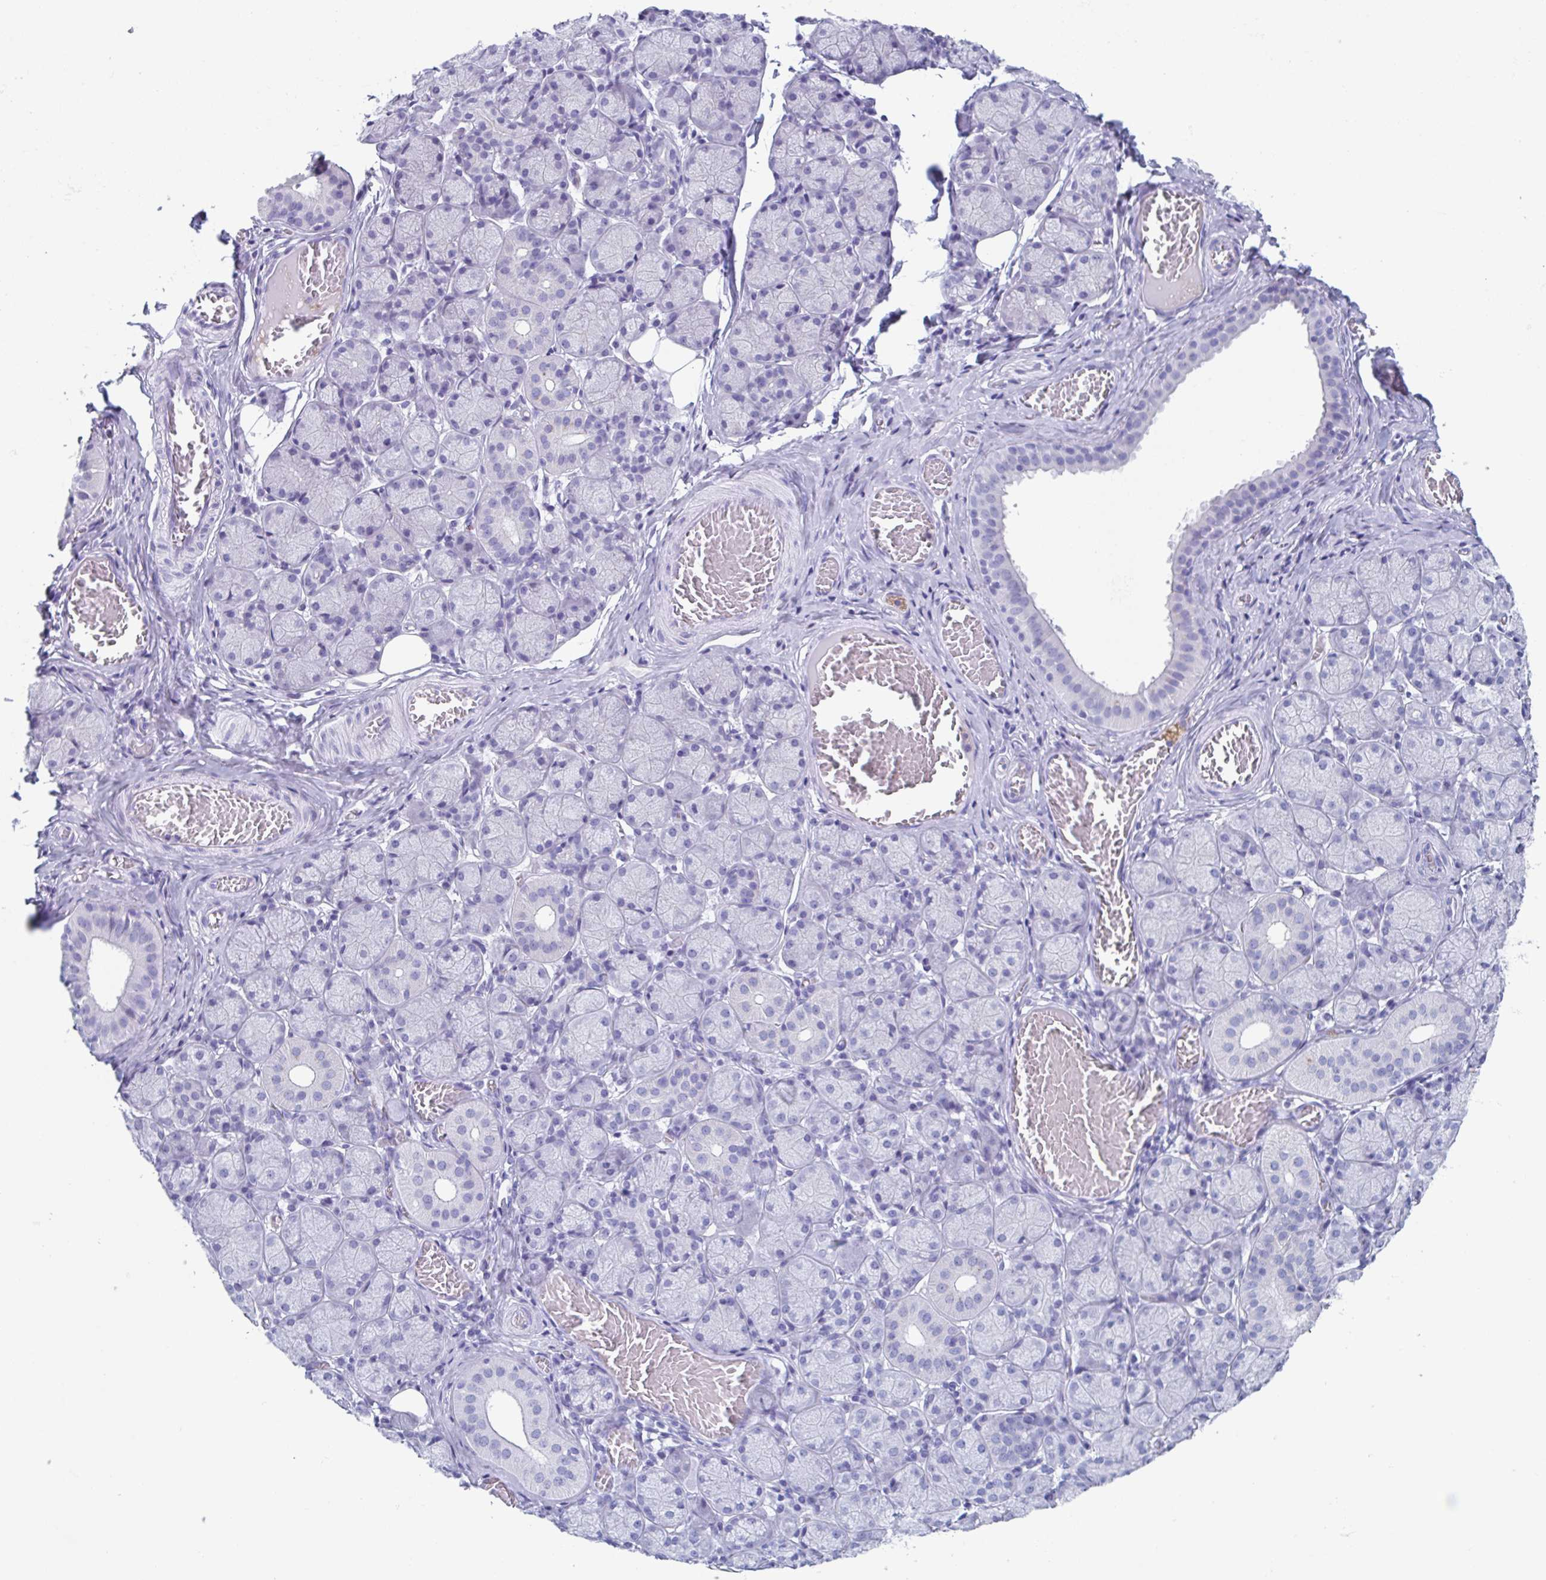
{"staining": {"intensity": "negative", "quantity": "none", "location": "none"}, "tissue": "salivary gland", "cell_type": "Glandular cells", "image_type": "normal", "snomed": [{"axis": "morphology", "description": "Normal tissue, NOS"}, {"axis": "topography", "description": "Salivary gland"}, {"axis": "topography", "description": "Peripheral nerve tissue"}], "caption": "Glandular cells show no significant protein staining in unremarkable salivary gland.", "gene": "LYRM2", "patient": {"sex": "female", "age": 24}}